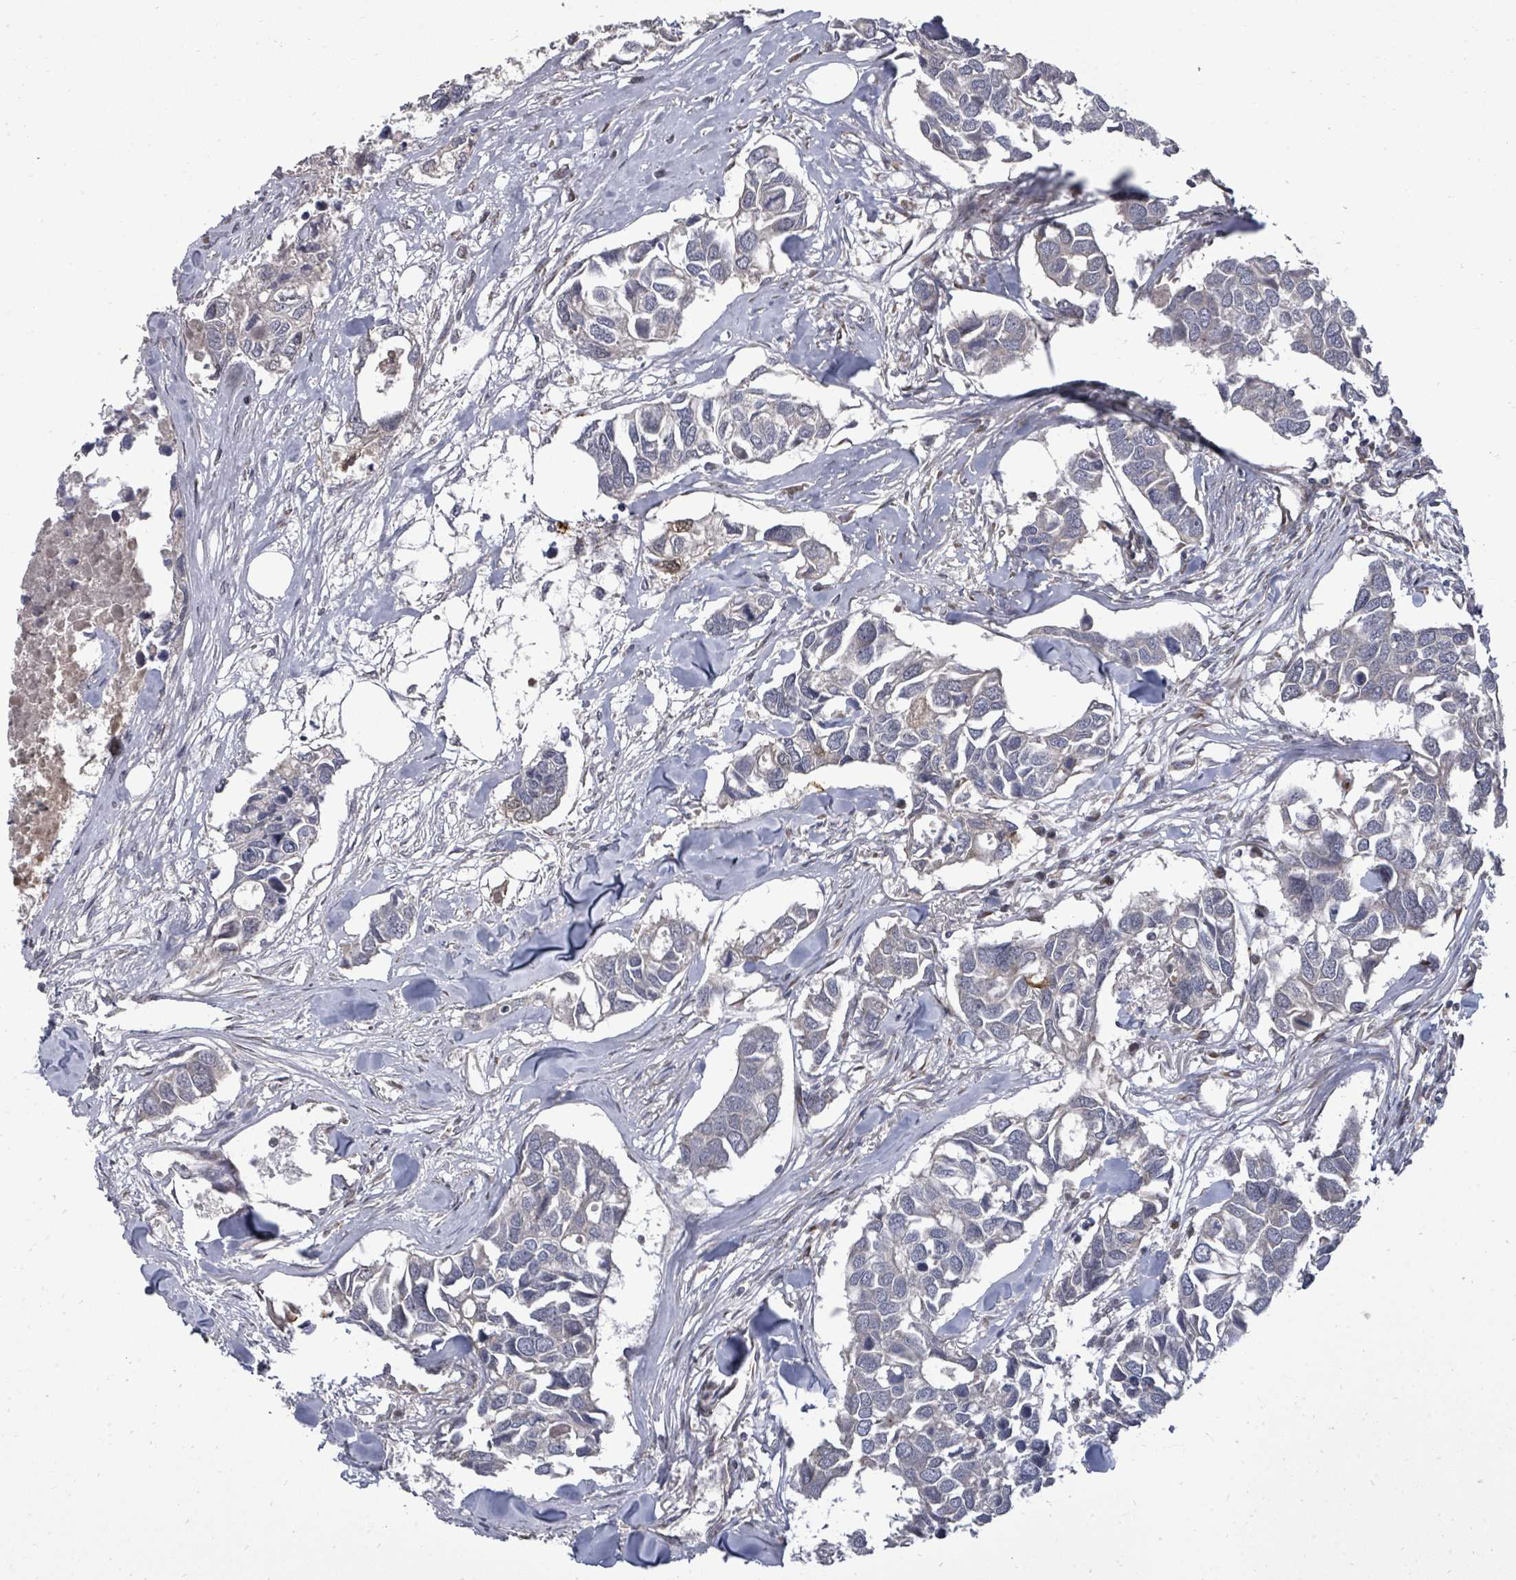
{"staining": {"intensity": "negative", "quantity": "none", "location": "none"}, "tissue": "breast cancer", "cell_type": "Tumor cells", "image_type": "cancer", "snomed": [{"axis": "morphology", "description": "Duct carcinoma"}, {"axis": "topography", "description": "Breast"}], "caption": "An immunohistochemistry micrograph of breast infiltrating ductal carcinoma is shown. There is no staining in tumor cells of breast infiltrating ductal carcinoma.", "gene": "KRTAP27-1", "patient": {"sex": "female", "age": 83}}